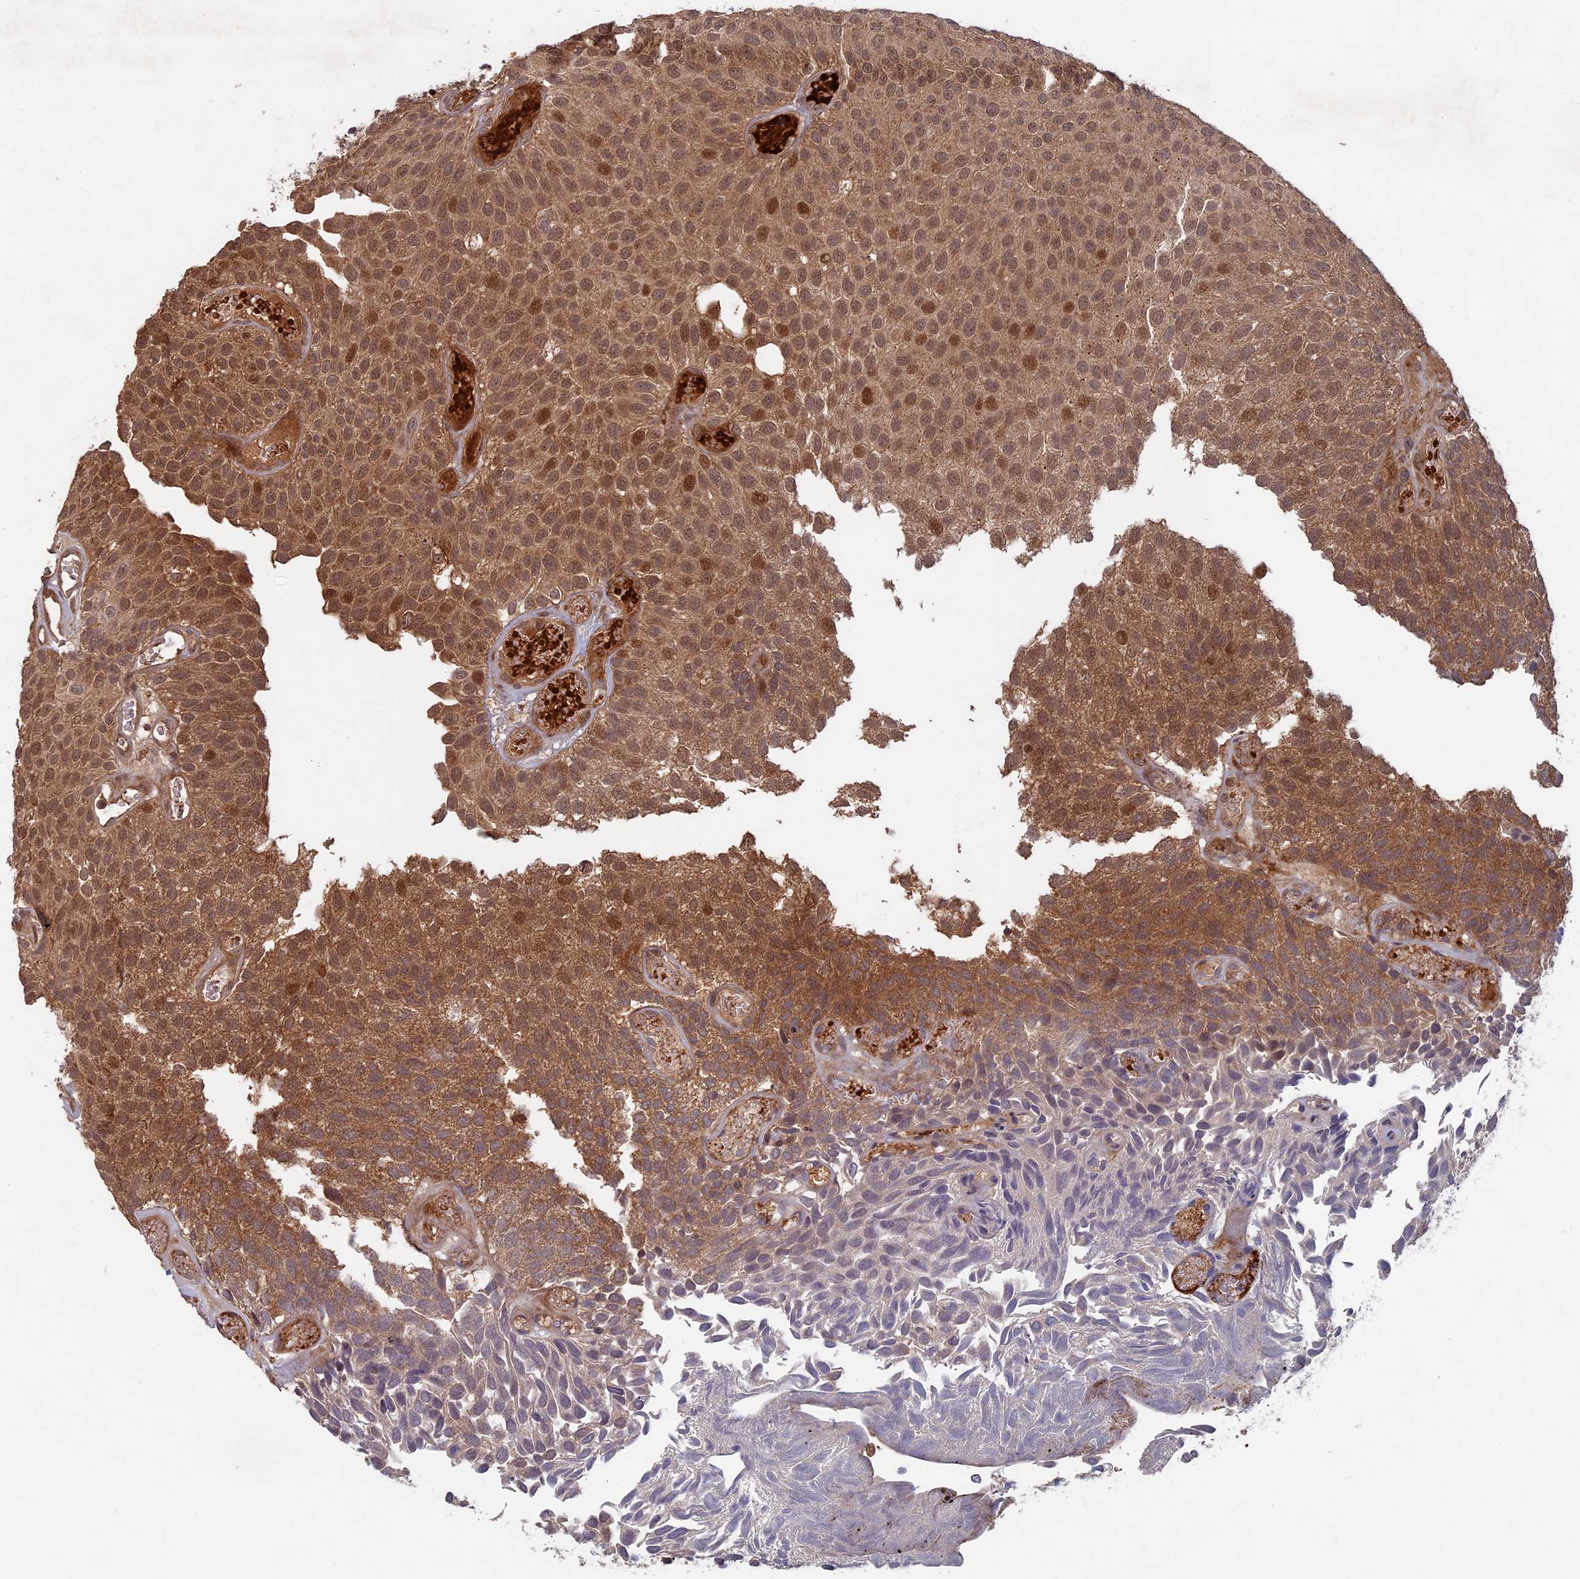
{"staining": {"intensity": "moderate", "quantity": ">75%", "location": "cytoplasmic/membranous,nuclear"}, "tissue": "urothelial cancer", "cell_type": "Tumor cells", "image_type": "cancer", "snomed": [{"axis": "morphology", "description": "Urothelial carcinoma, Low grade"}, {"axis": "topography", "description": "Urinary bladder"}], "caption": "A brown stain labels moderate cytoplasmic/membranous and nuclear expression of a protein in human low-grade urothelial carcinoma tumor cells.", "gene": "RCCD1", "patient": {"sex": "male", "age": 89}}